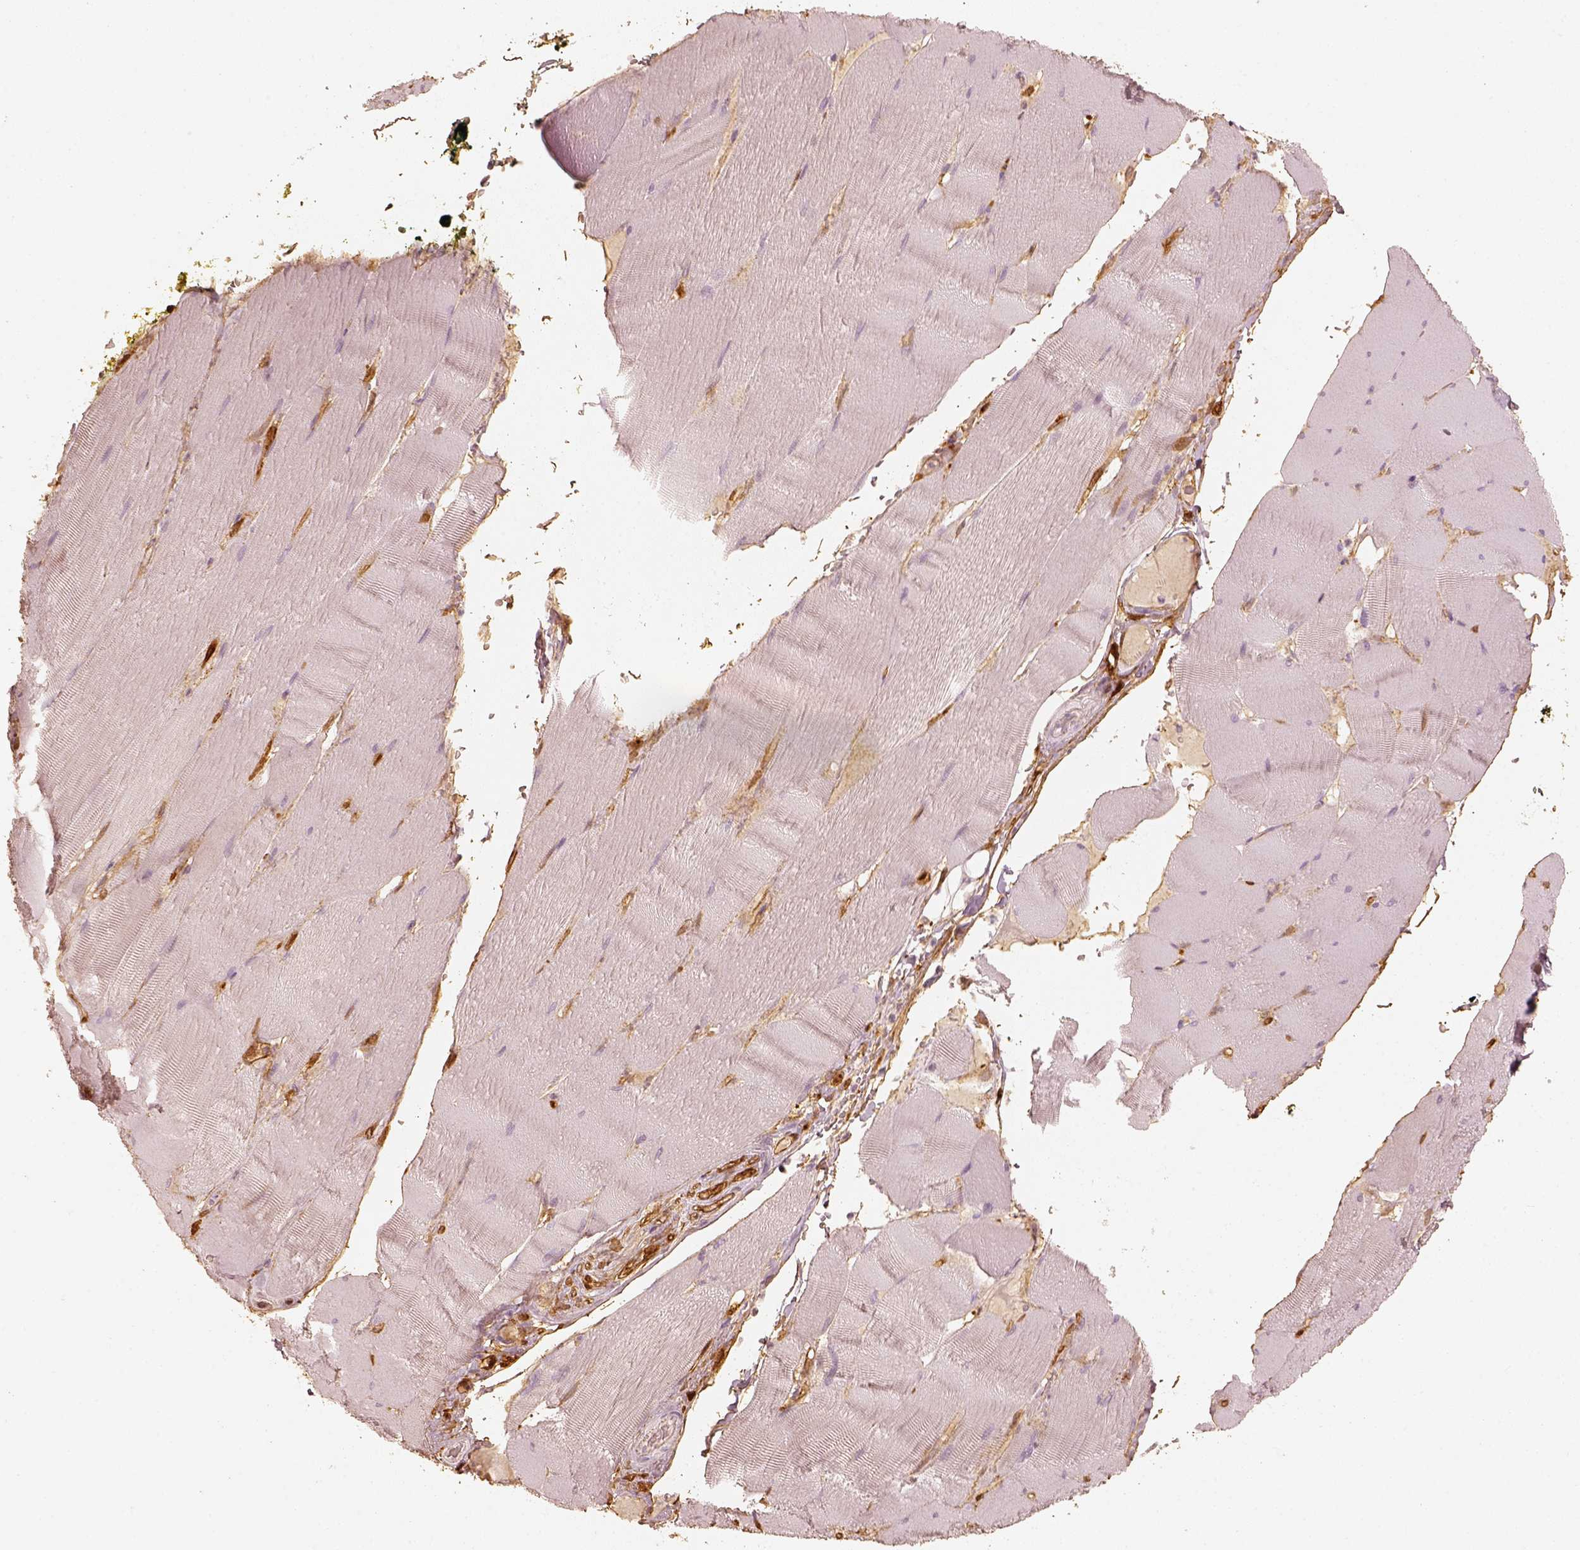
{"staining": {"intensity": "negative", "quantity": "none", "location": "none"}, "tissue": "skeletal muscle", "cell_type": "Myocytes", "image_type": "normal", "snomed": [{"axis": "morphology", "description": "Normal tissue, NOS"}, {"axis": "topography", "description": "Skeletal muscle"}], "caption": "The IHC histopathology image has no significant expression in myocytes of skeletal muscle.", "gene": "FSCN1", "patient": {"sex": "male", "age": 56}}